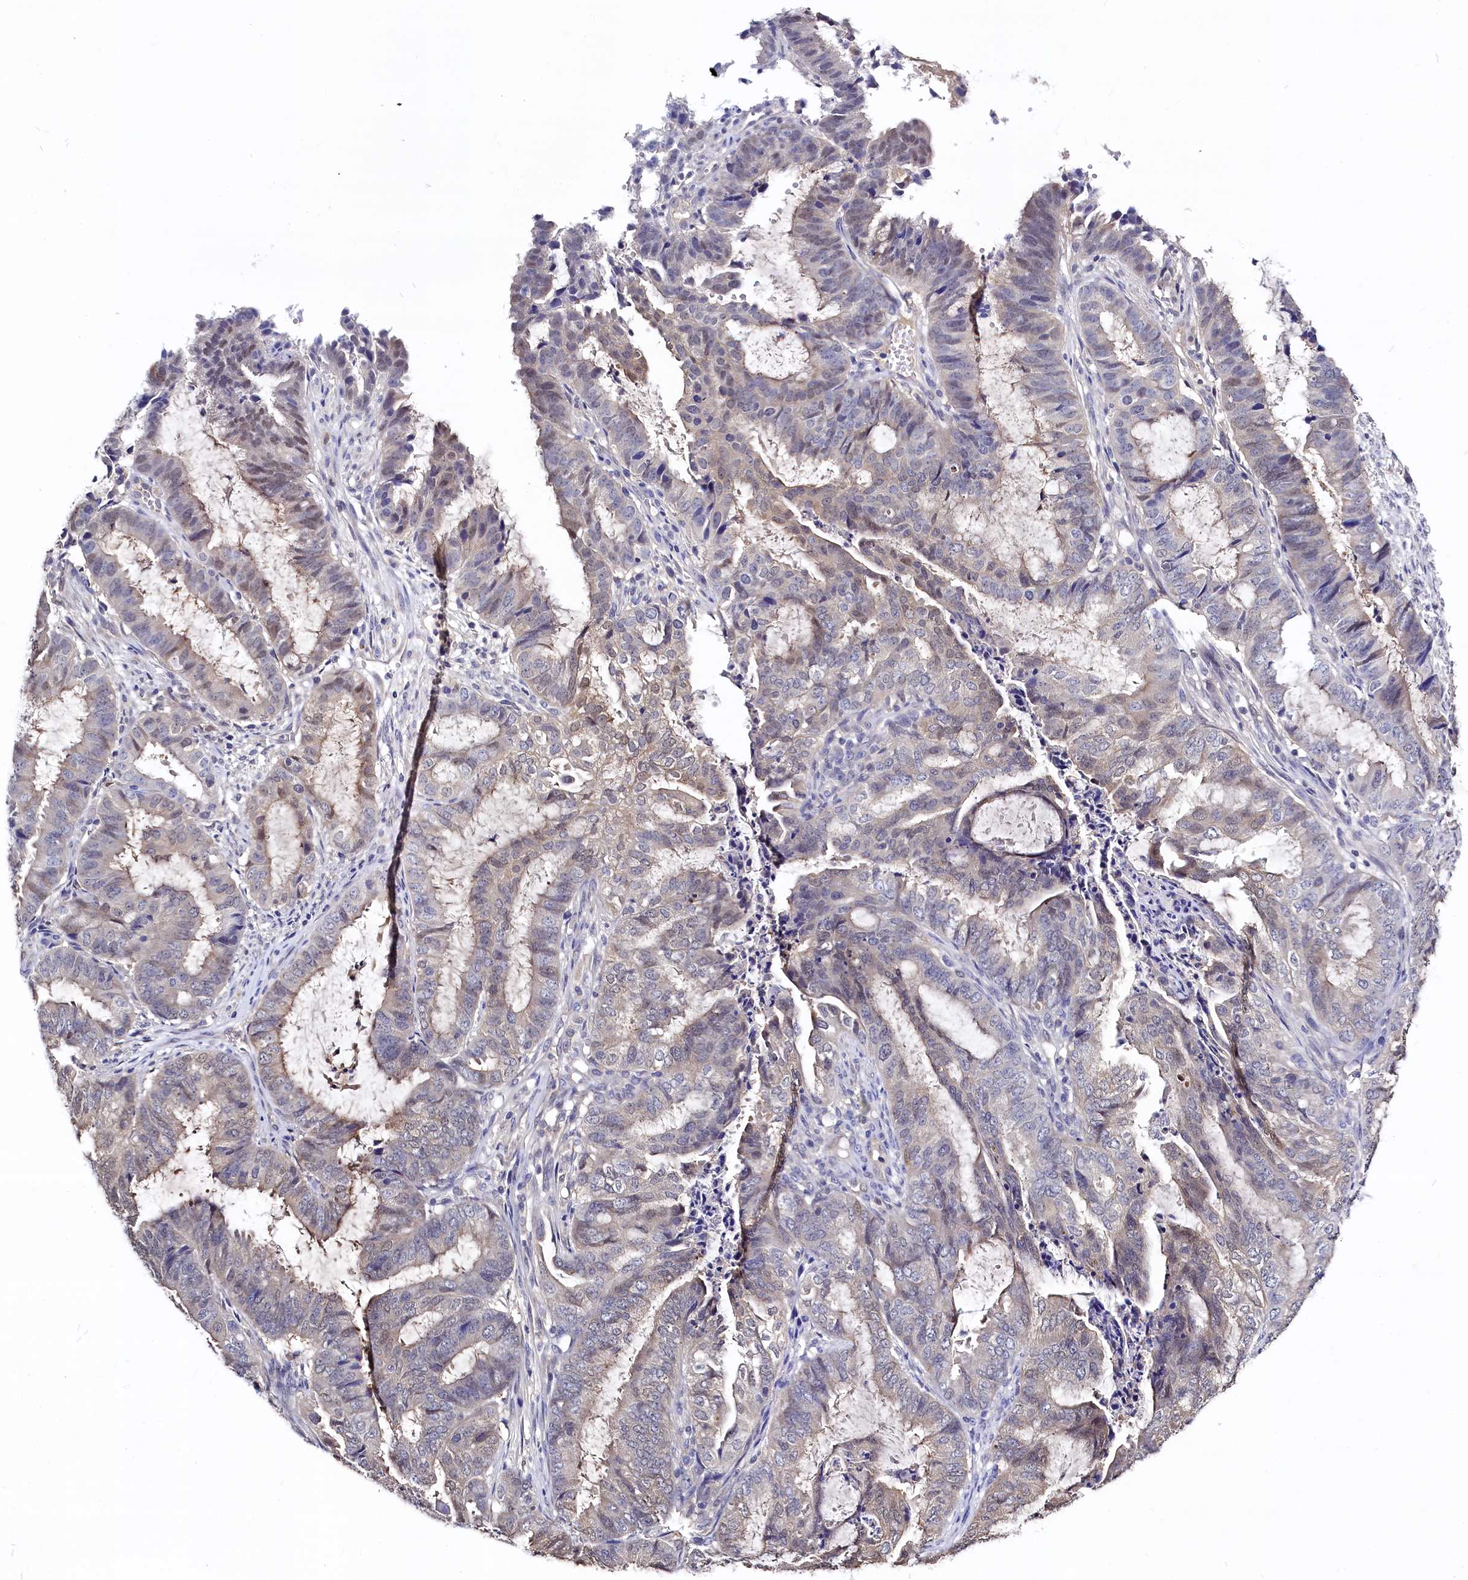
{"staining": {"intensity": "weak", "quantity": "<25%", "location": "nuclear"}, "tissue": "endometrial cancer", "cell_type": "Tumor cells", "image_type": "cancer", "snomed": [{"axis": "morphology", "description": "Adenocarcinoma, NOS"}, {"axis": "topography", "description": "Endometrium"}], "caption": "Immunohistochemistry photomicrograph of endometrial cancer stained for a protein (brown), which shows no expression in tumor cells.", "gene": "C11orf54", "patient": {"sex": "female", "age": 51}}